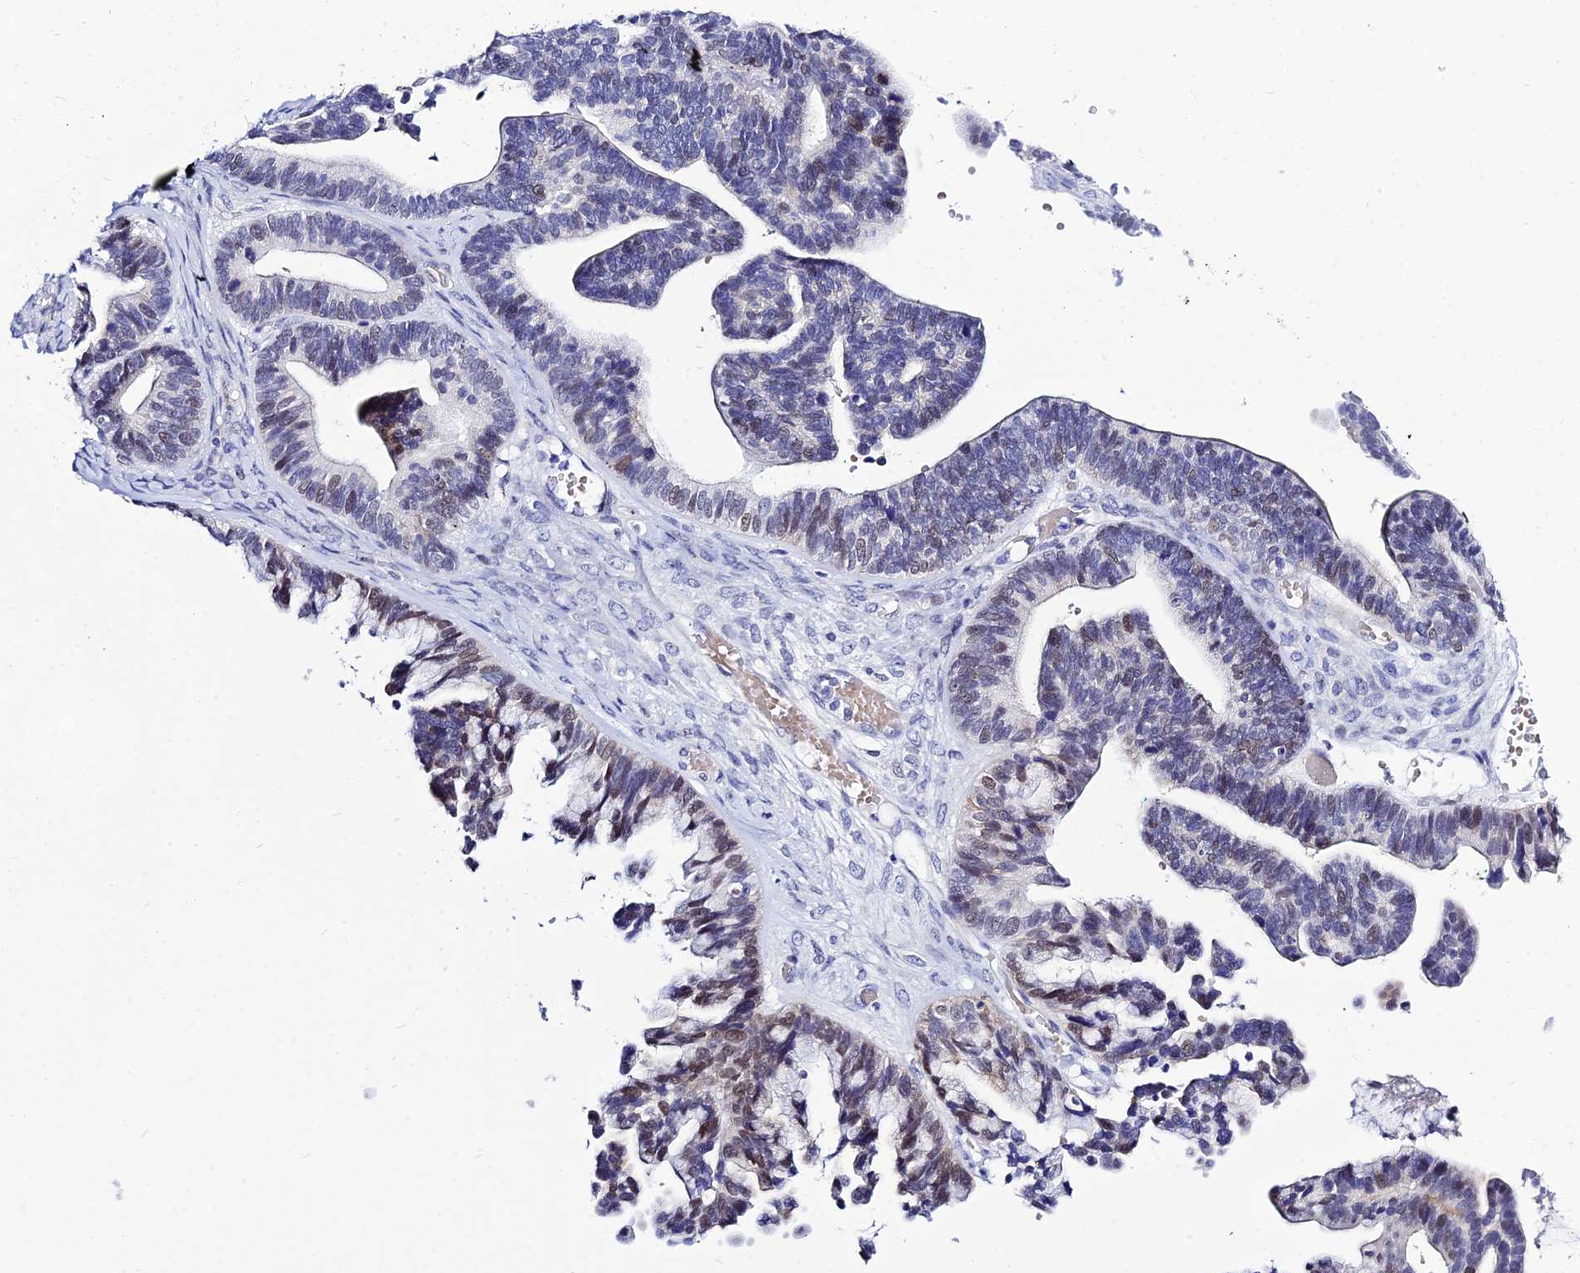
{"staining": {"intensity": "weak", "quantity": "25%-75%", "location": "nuclear"}, "tissue": "ovarian cancer", "cell_type": "Tumor cells", "image_type": "cancer", "snomed": [{"axis": "morphology", "description": "Cystadenocarcinoma, serous, NOS"}, {"axis": "topography", "description": "Ovary"}], "caption": "A high-resolution photomicrograph shows IHC staining of ovarian serous cystadenocarcinoma, which displays weak nuclear staining in about 25%-75% of tumor cells. The staining was performed using DAB, with brown indicating positive protein expression. Nuclei are stained blue with hematoxylin.", "gene": "DEFB107A", "patient": {"sex": "female", "age": 56}}